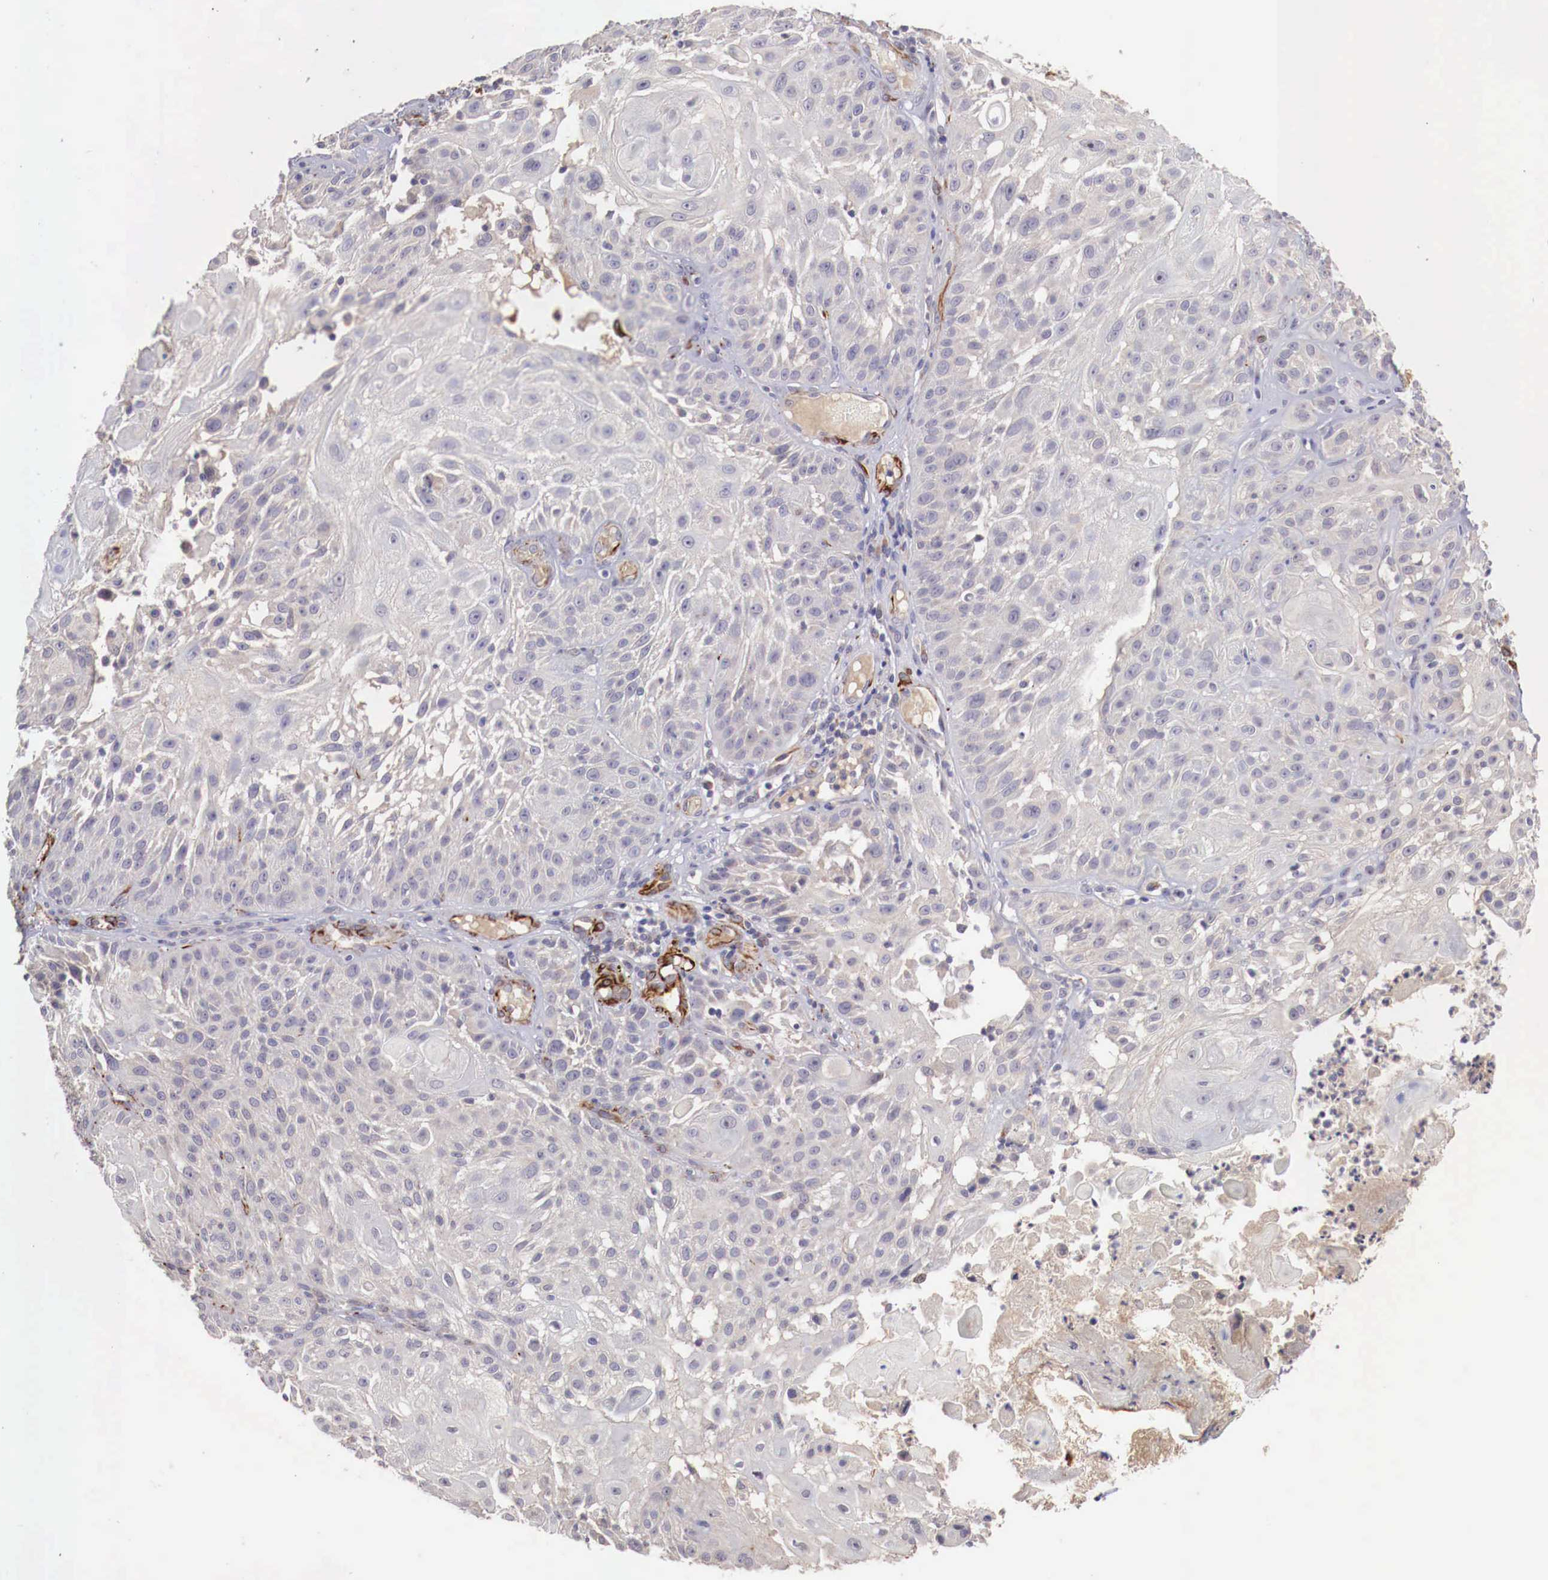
{"staining": {"intensity": "negative", "quantity": "none", "location": "none"}, "tissue": "skin cancer", "cell_type": "Tumor cells", "image_type": "cancer", "snomed": [{"axis": "morphology", "description": "Squamous cell carcinoma, NOS"}, {"axis": "topography", "description": "Skin"}], "caption": "This is a micrograph of immunohistochemistry staining of skin cancer (squamous cell carcinoma), which shows no staining in tumor cells. (DAB (3,3'-diaminobenzidine) immunohistochemistry (IHC), high magnification).", "gene": "WT1", "patient": {"sex": "female", "age": 89}}